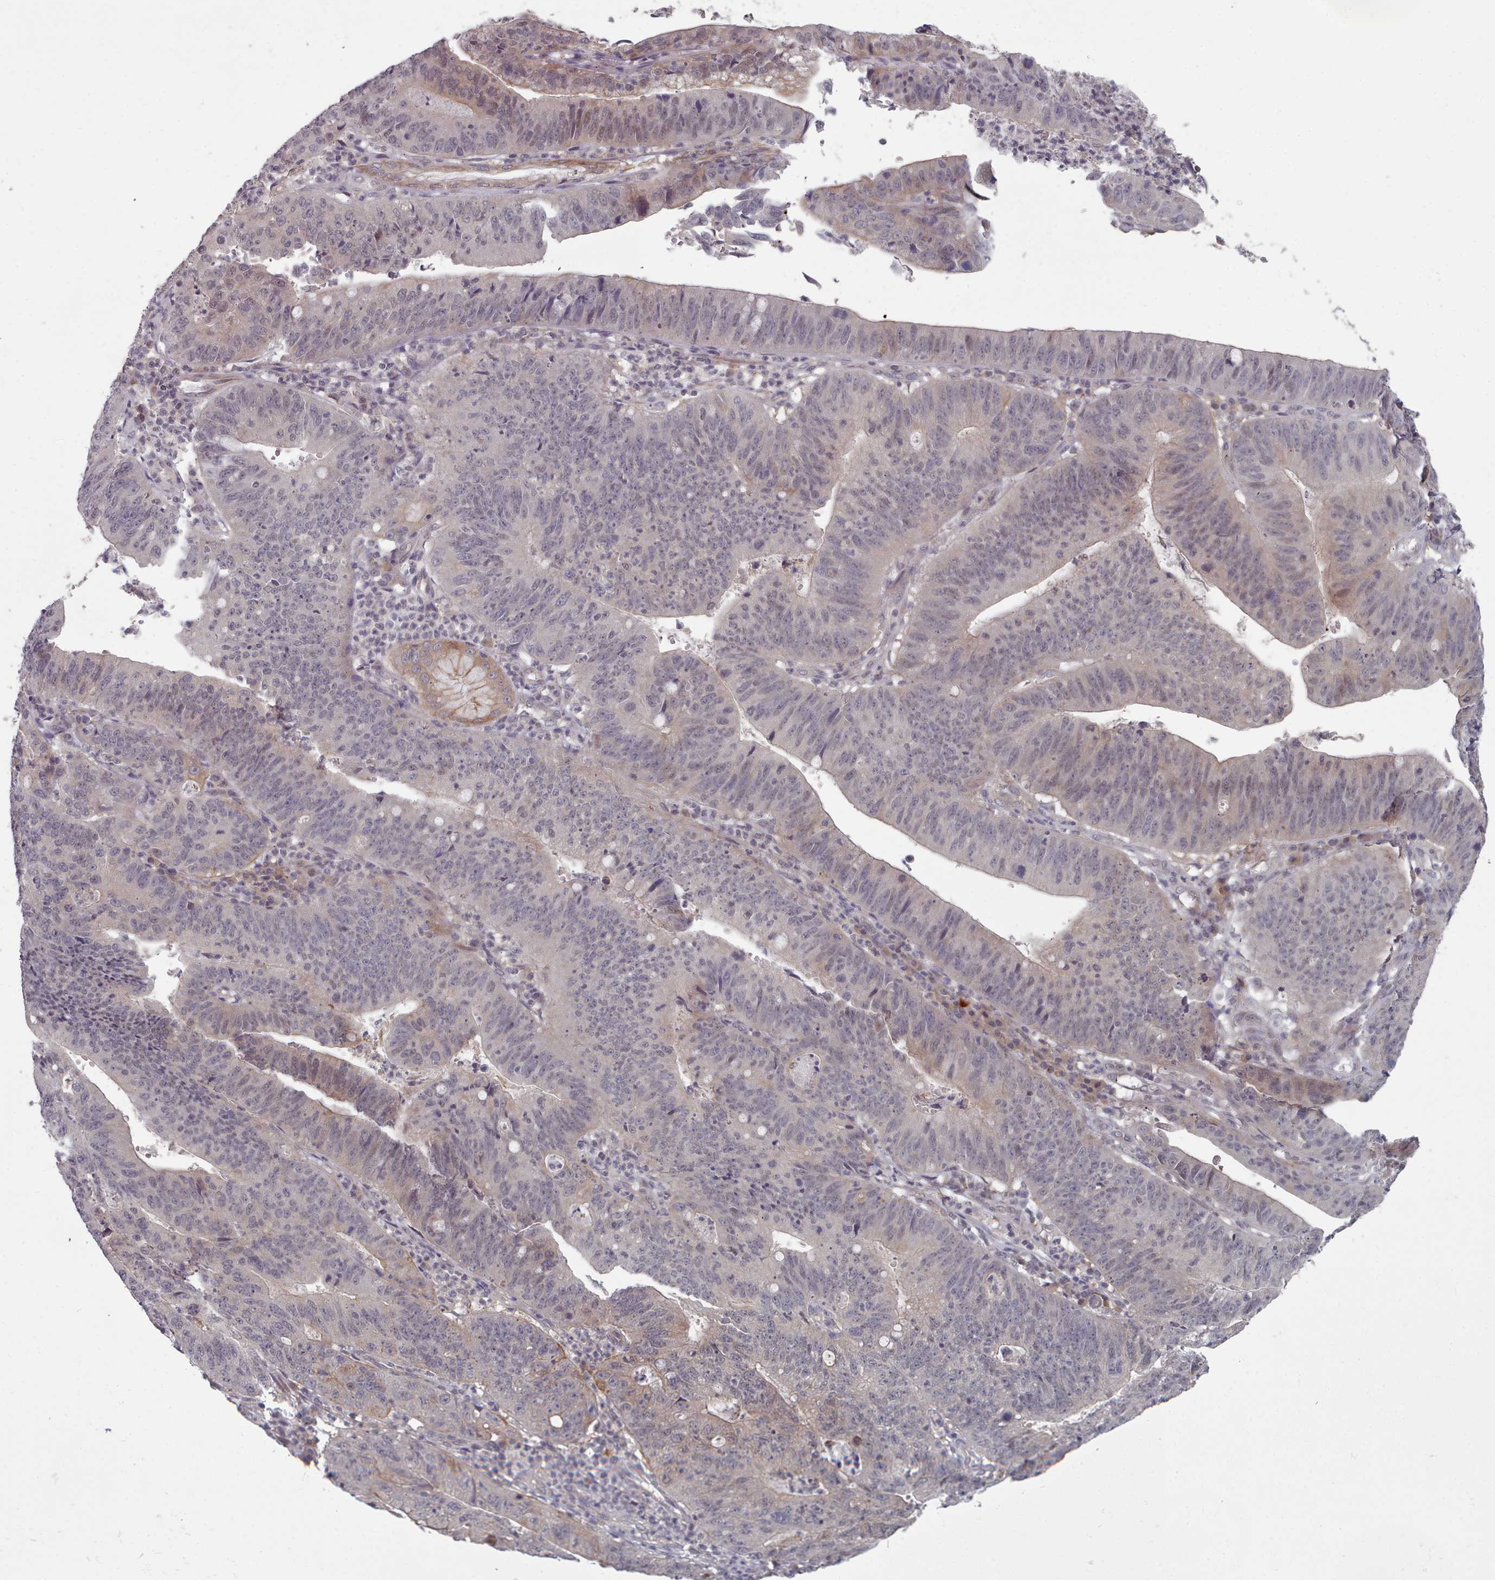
{"staining": {"intensity": "weak", "quantity": "<25%", "location": "cytoplasmic/membranous,nuclear"}, "tissue": "stomach cancer", "cell_type": "Tumor cells", "image_type": "cancer", "snomed": [{"axis": "morphology", "description": "Adenocarcinoma, NOS"}, {"axis": "topography", "description": "Stomach"}], "caption": "Immunohistochemistry (IHC) image of neoplastic tissue: human stomach cancer stained with DAB reveals no significant protein positivity in tumor cells.", "gene": "HYAL3", "patient": {"sex": "male", "age": 59}}